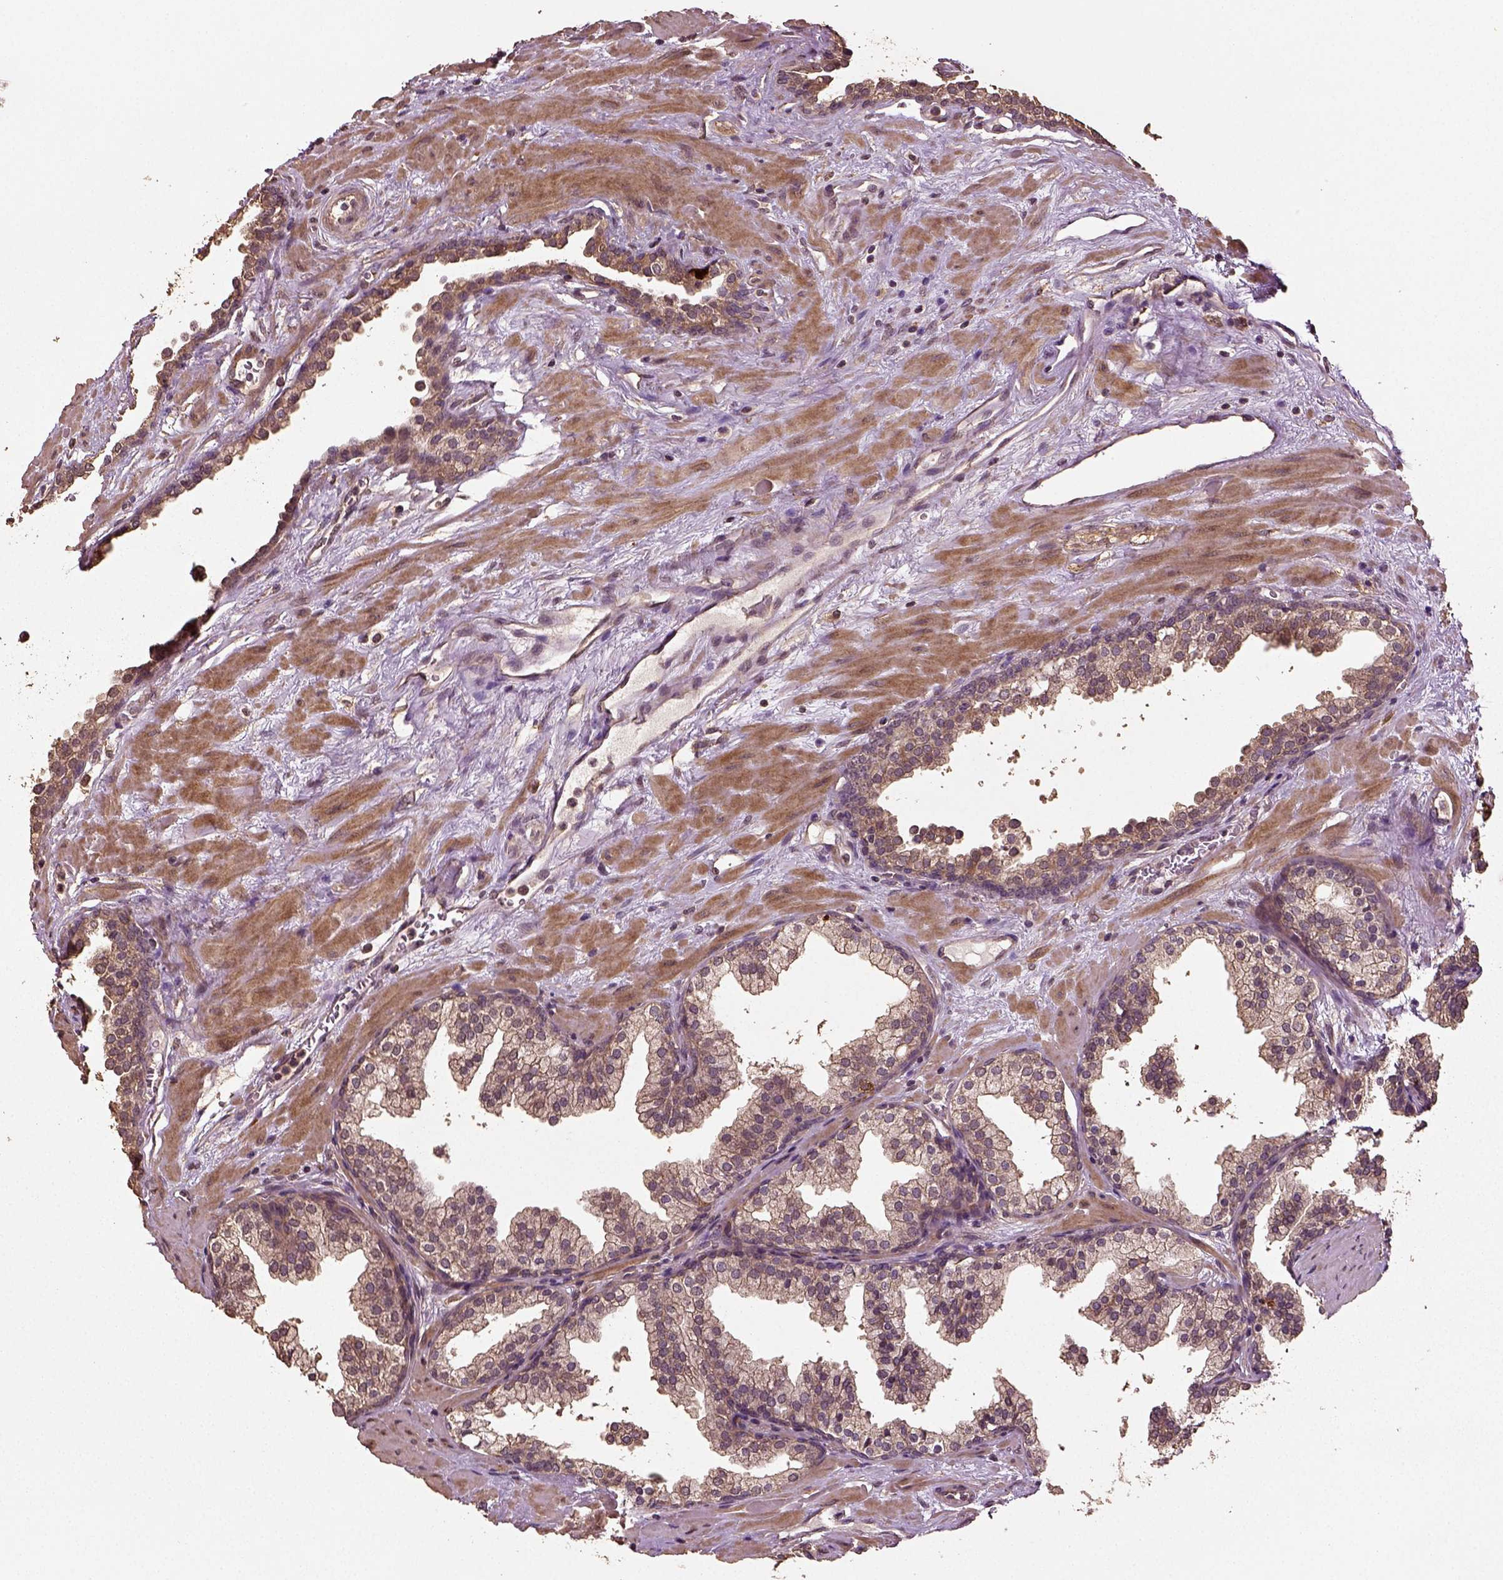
{"staining": {"intensity": "weak", "quantity": ">75%", "location": "cytoplasmic/membranous"}, "tissue": "prostate cancer", "cell_type": "Tumor cells", "image_type": "cancer", "snomed": [{"axis": "morphology", "description": "Adenocarcinoma, NOS"}, {"axis": "topography", "description": "Prostate"}], "caption": "This histopathology image shows IHC staining of human prostate cancer, with low weak cytoplasmic/membranous staining in approximately >75% of tumor cells.", "gene": "ERV3-1", "patient": {"sex": "male", "age": 66}}